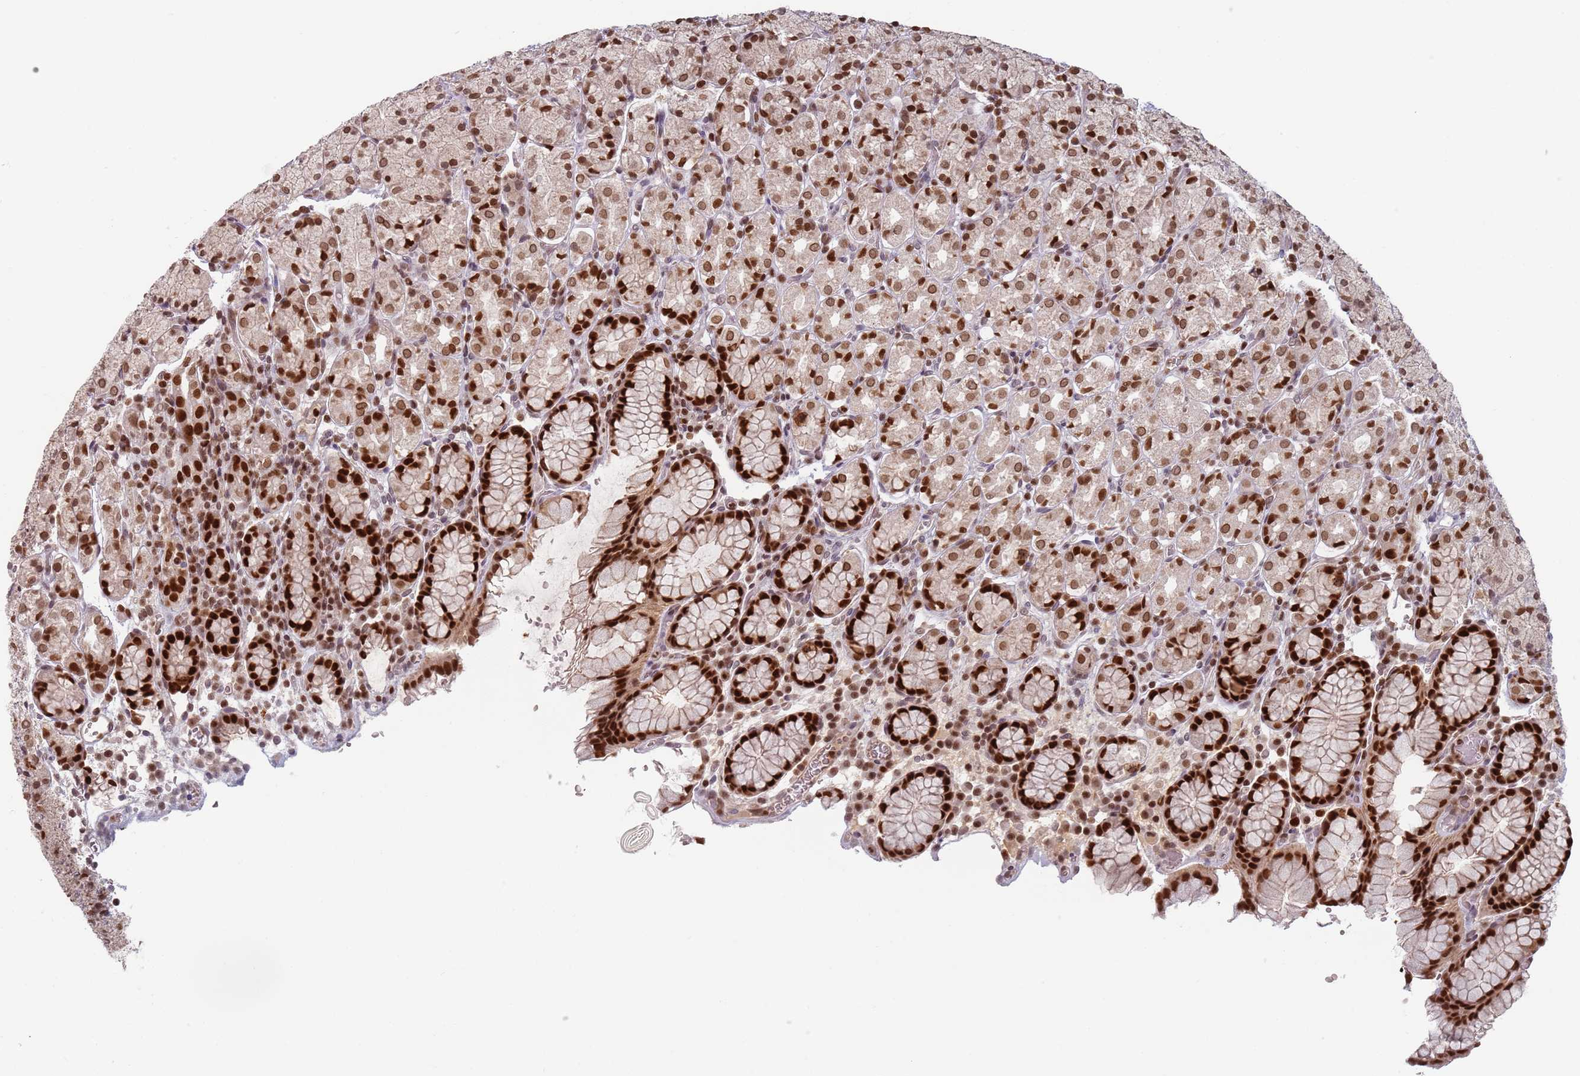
{"staining": {"intensity": "strong", "quantity": ">75%", "location": "nuclear"}, "tissue": "stomach", "cell_type": "Glandular cells", "image_type": "normal", "snomed": [{"axis": "morphology", "description": "Normal tissue, NOS"}, {"axis": "topography", "description": "Stomach, upper"}, {"axis": "topography", "description": "Stomach"}], "caption": "Protein staining shows strong nuclear positivity in approximately >75% of glandular cells in normal stomach. (DAB IHC with brightfield microscopy, high magnification).", "gene": "NUP50", "patient": {"sex": "male", "age": 62}}